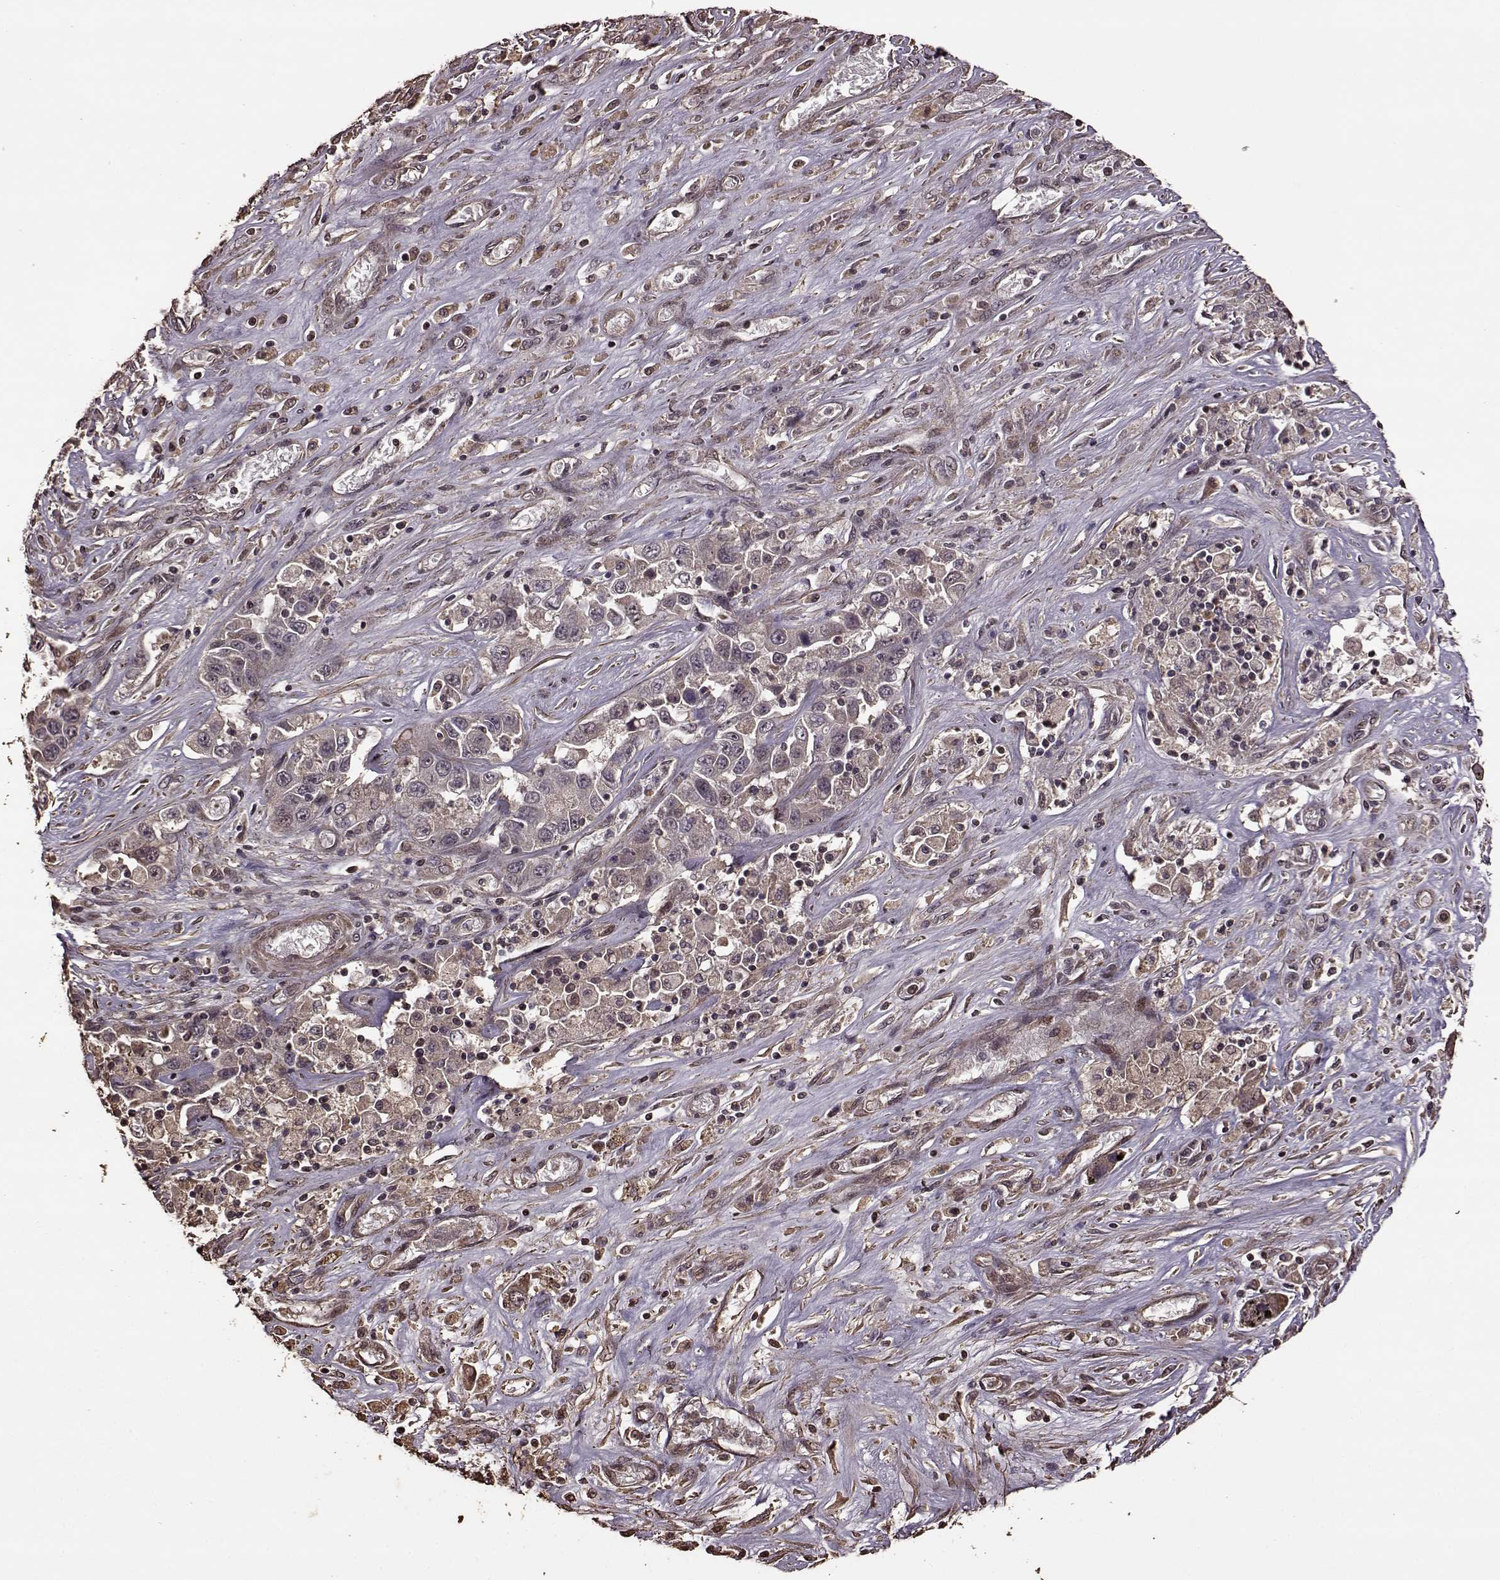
{"staining": {"intensity": "weak", "quantity": "<25%", "location": "cytoplasmic/membranous"}, "tissue": "liver cancer", "cell_type": "Tumor cells", "image_type": "cancer", "snomed": [{"axis": "morphology", "description": "Cholangiocarcinoma"}, {"axis": "topography", "description": "Liver"}], "caption": "Photomicrograph shows no significant protein expression in tumor cells of liver cancer (cholangiocarcinoma).", "gene": "FBXW11", "patient": {"sex": "female", "age": 52}}